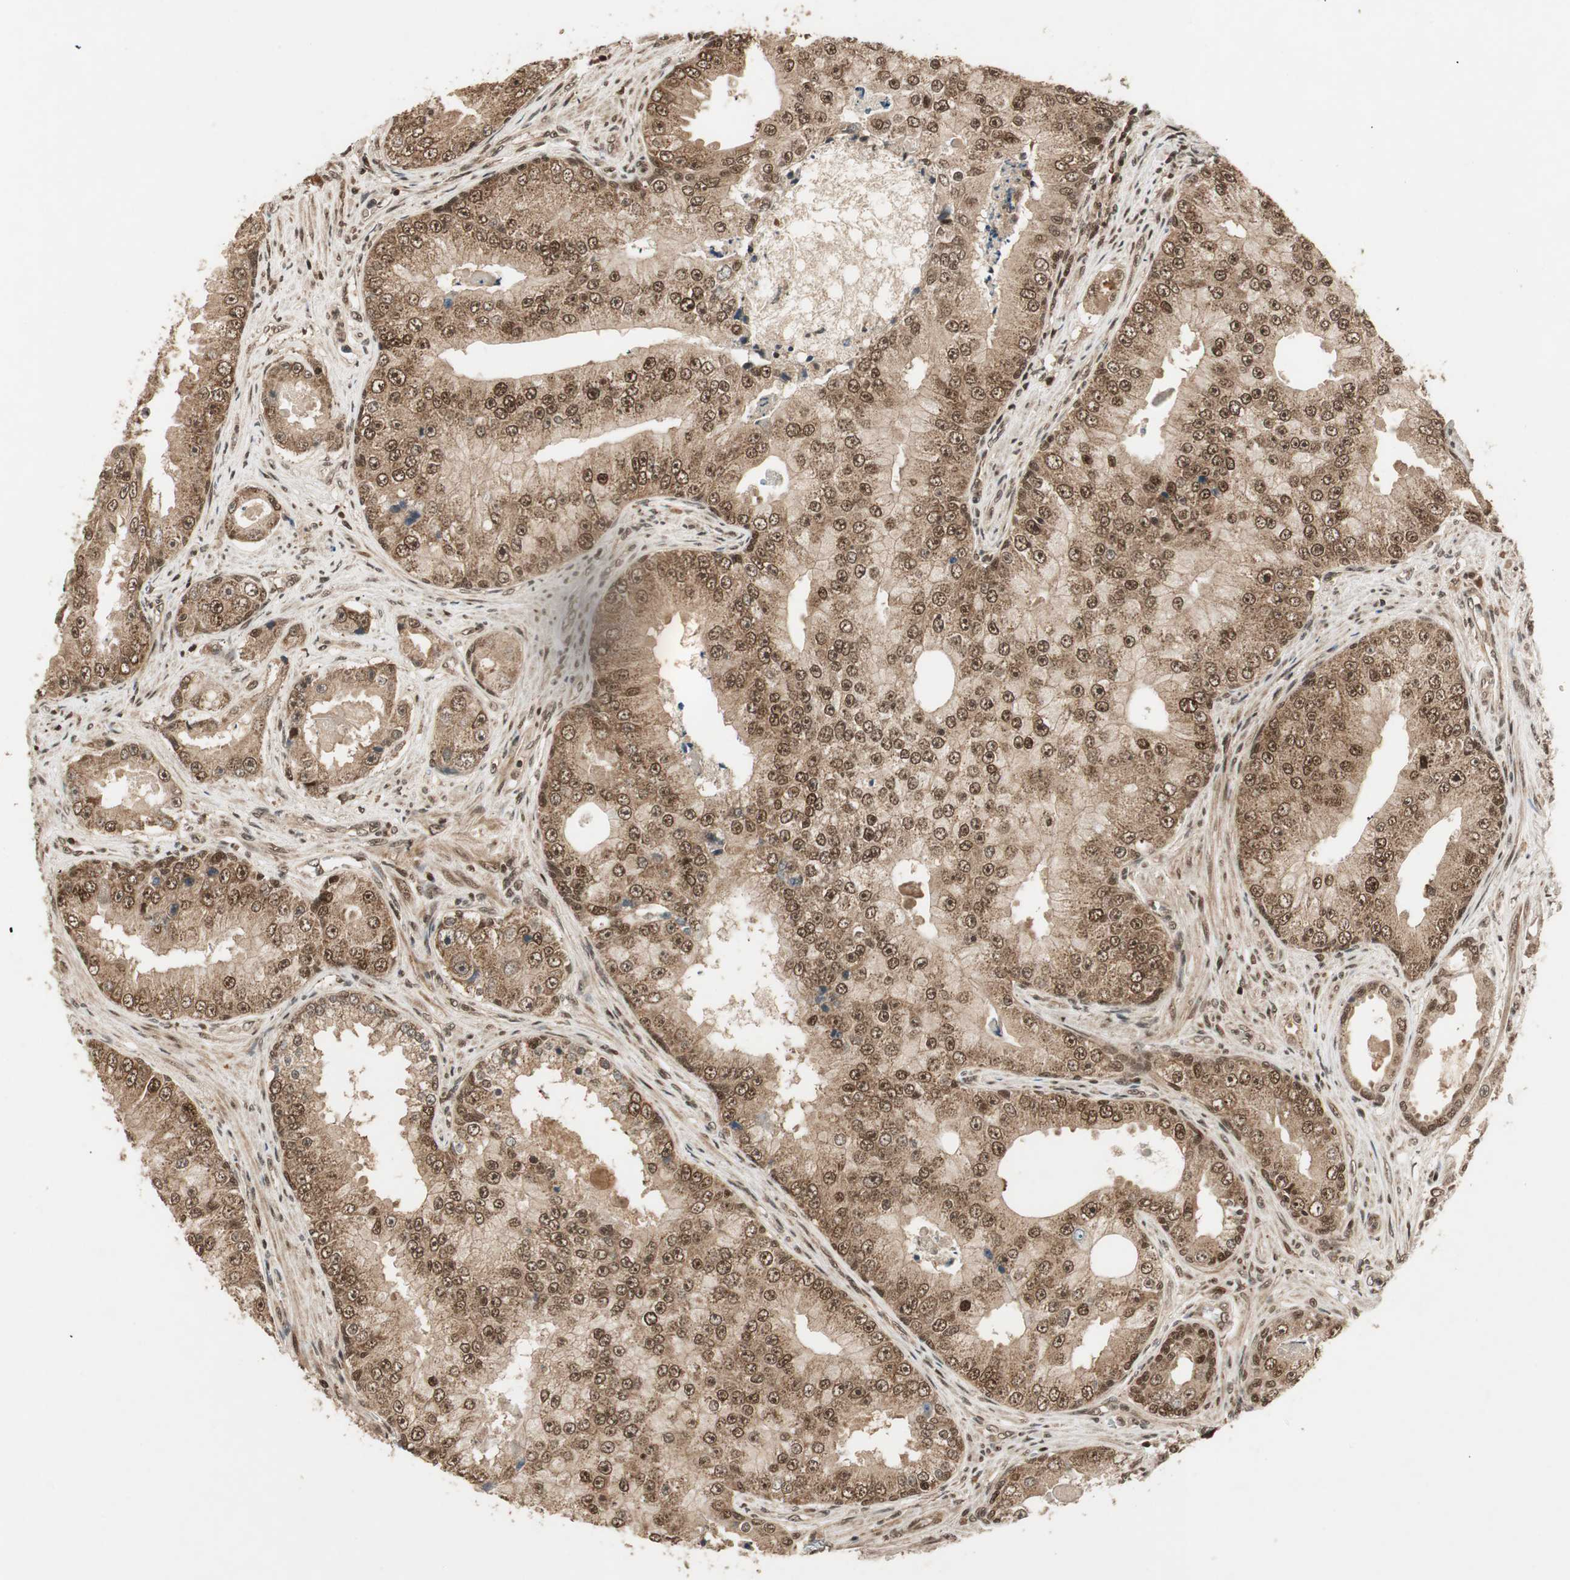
{"staining": {"intensity": "moderate", "quantity": ">75%", "location": "cytoplasmic/membranous,nuclear"}, "tissue": "prostate cancer", "cell_type": "Tumor cells", "image_type": "cancer", "snomed": [{"axis": "morphology", "description": "Adenocarcinoma, High grade"}, {"axis": "topography", "description": "Prostate"}], "caption": "DAB immunohistochemical staining of prostate cancer displays moderate cytoplasmic/membranous and nuclear protein positivity in approximately >75% of tumor cells.", "gene": "RPA3", "patient": {"sex": "male", "age": 73}}